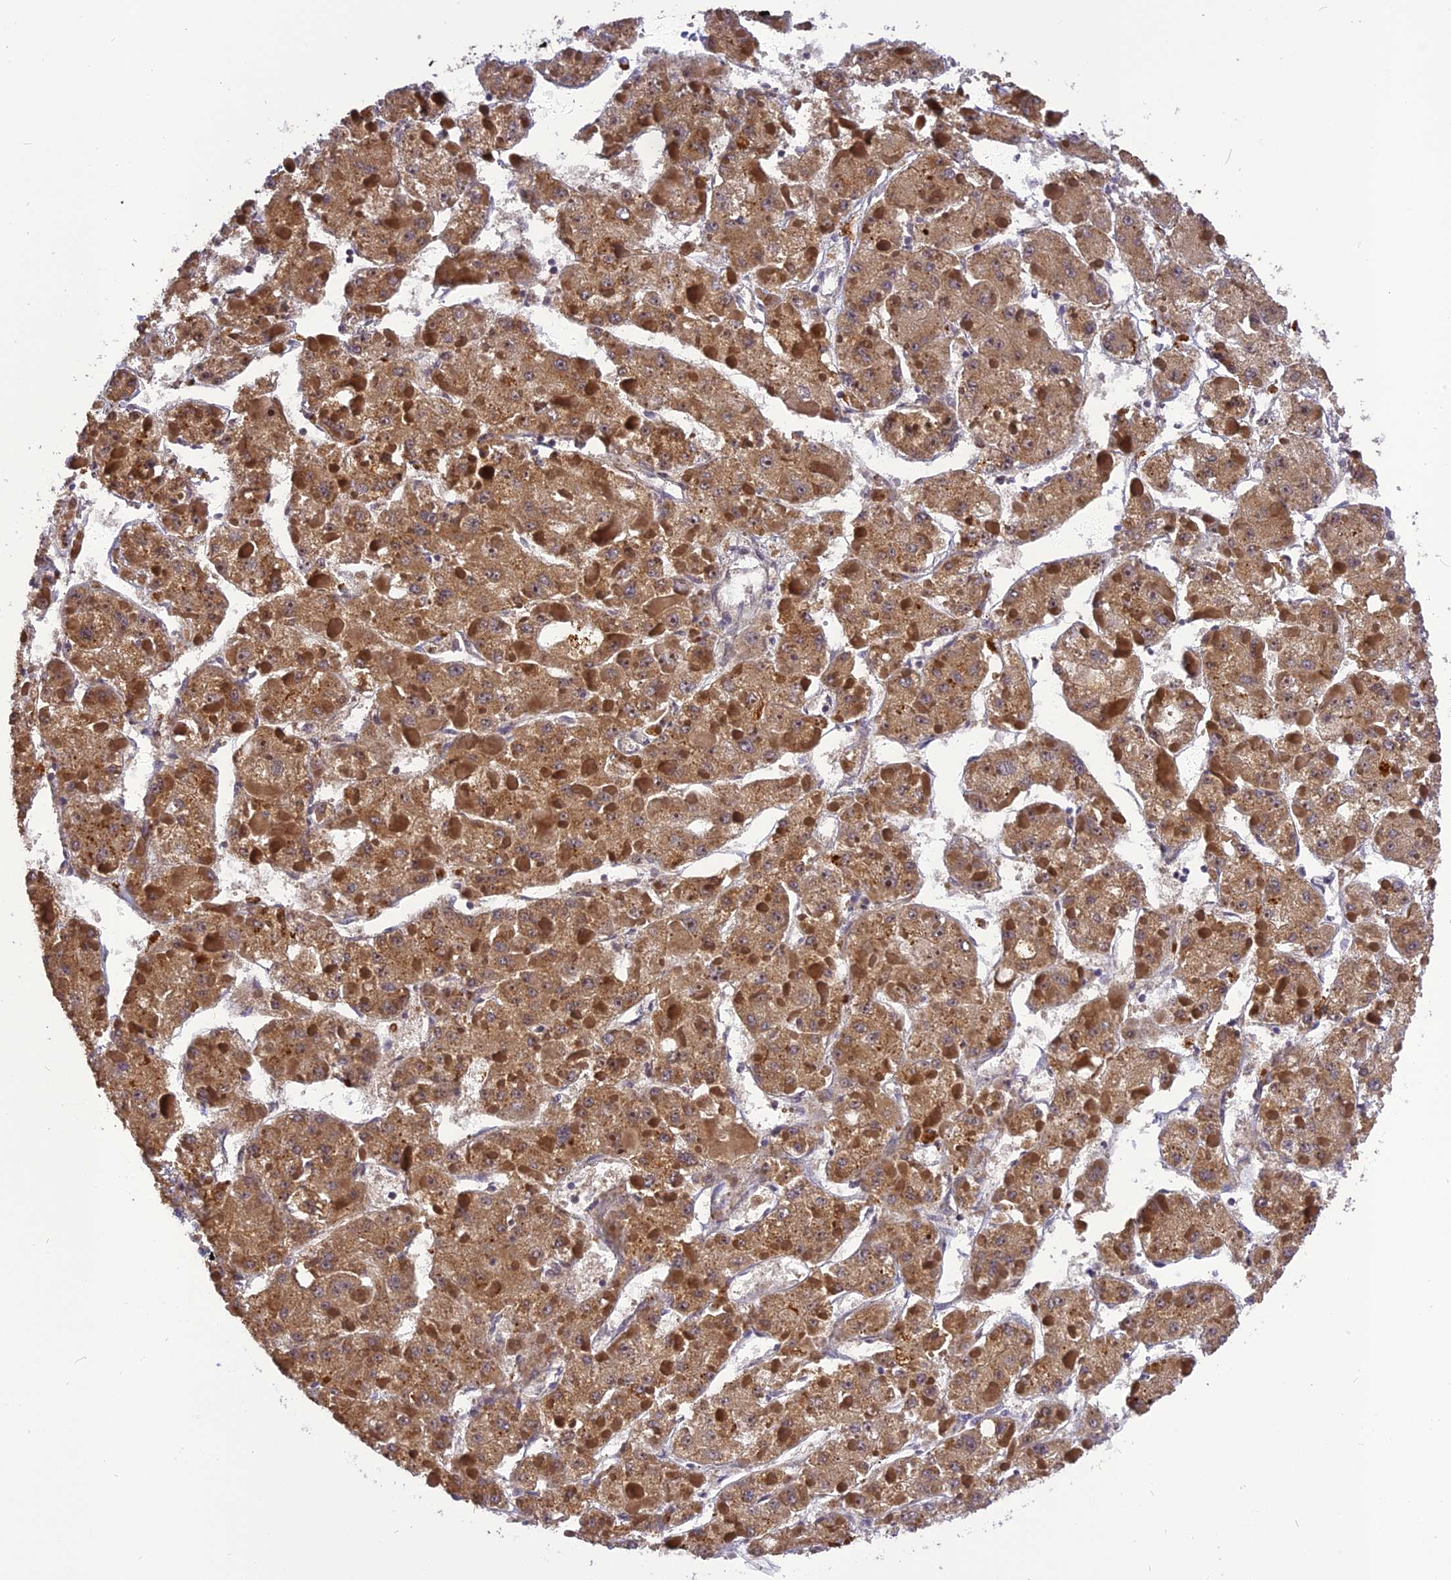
{"staining": {"intensity": "moderate", "quantity": ">75%", "location": "cytoplasmic/membranous"}, "tissue": "liver cancer", "cell_type": "Tumor cells", "image_type": "cancer", "snomed": [{"axis": "morphology", "description": "Carcinoma, Hepatocellular, NOS"}, {"axis": "topography", "description": "Liver"}], "caption": "Moderate cytoplasmic/membranous protein staining is seen in approximately >75% of tumor cells in liver cancer.", "gene": "FNIP2", "patient": {"sex": "female", "age": 73}}